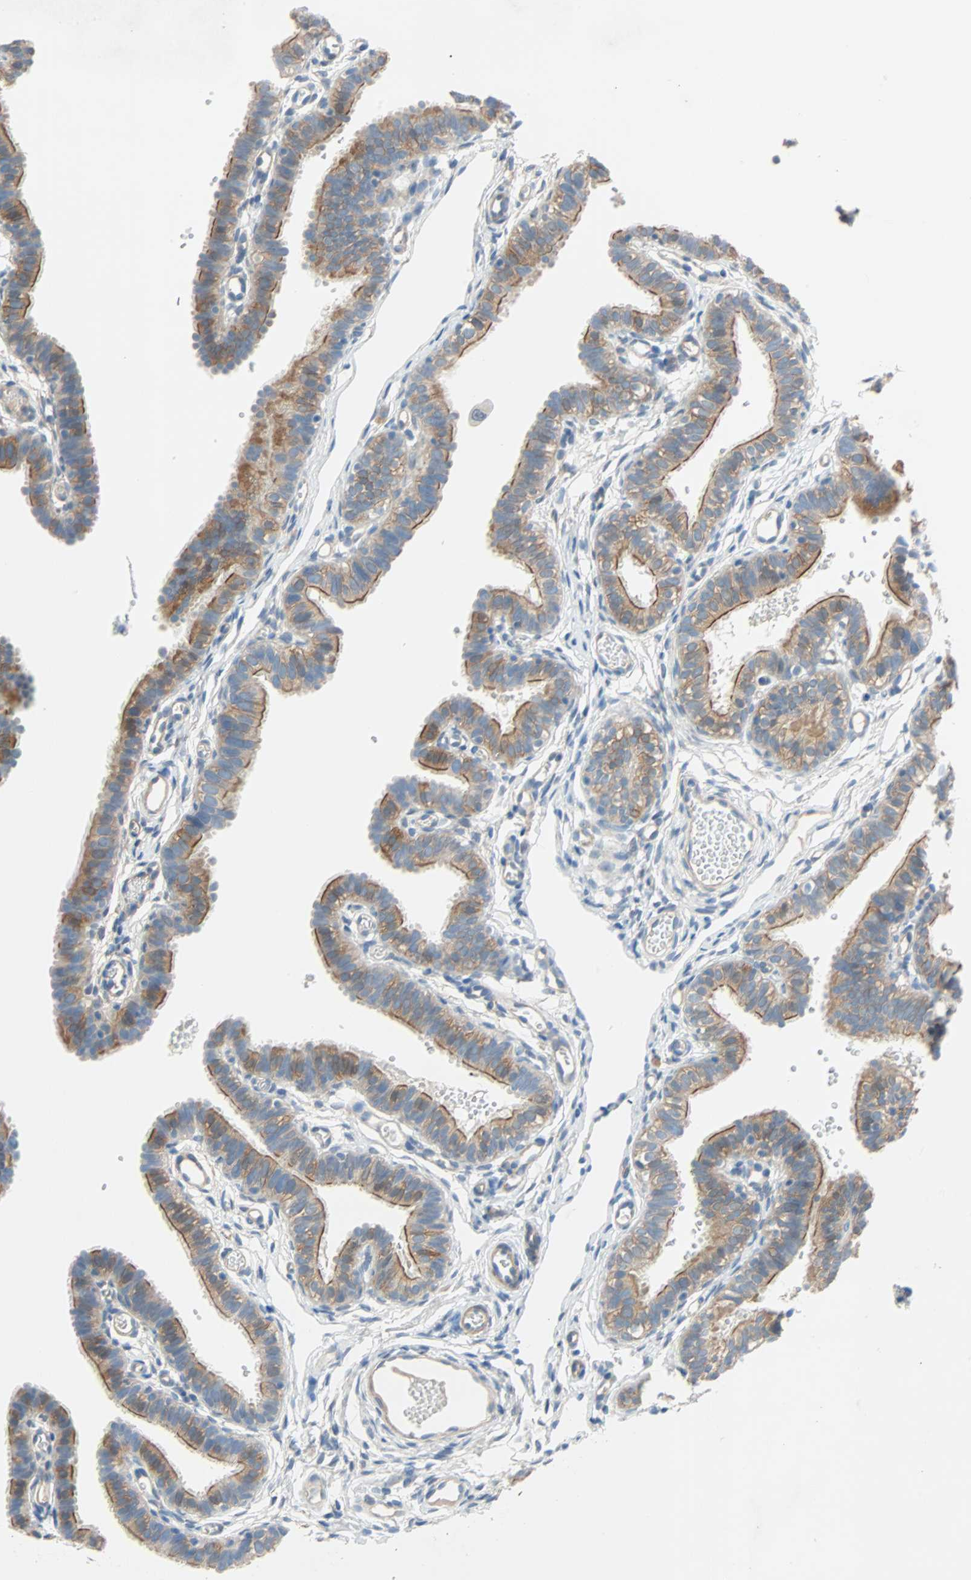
{"staining": {"intensity": "strong", "quantity": ">75%", "location": "cytoplasmic/membranous"}, "tissue": "fallopian tube", "cell_type": "Glandular cells", "image_type": "normal", "snomed": [{"axis": "morphology", "description": "Normal tissue, NOS"}, {"axis": "topography", "description": "Fallopian tube"}, {"axis": "topography", "description": "Placenta"}], "caption": "Strong cytoplasmic/membranous staining is appreciated in approximately >75% of glandular cells in normal fallopian tube. Immunohistochemistry (ihc) stains the protein of interest in brown and the nuclei are stained blue.", "gene": "TNFRSF12A", "patient": {"sex": "female", "age": 34}}